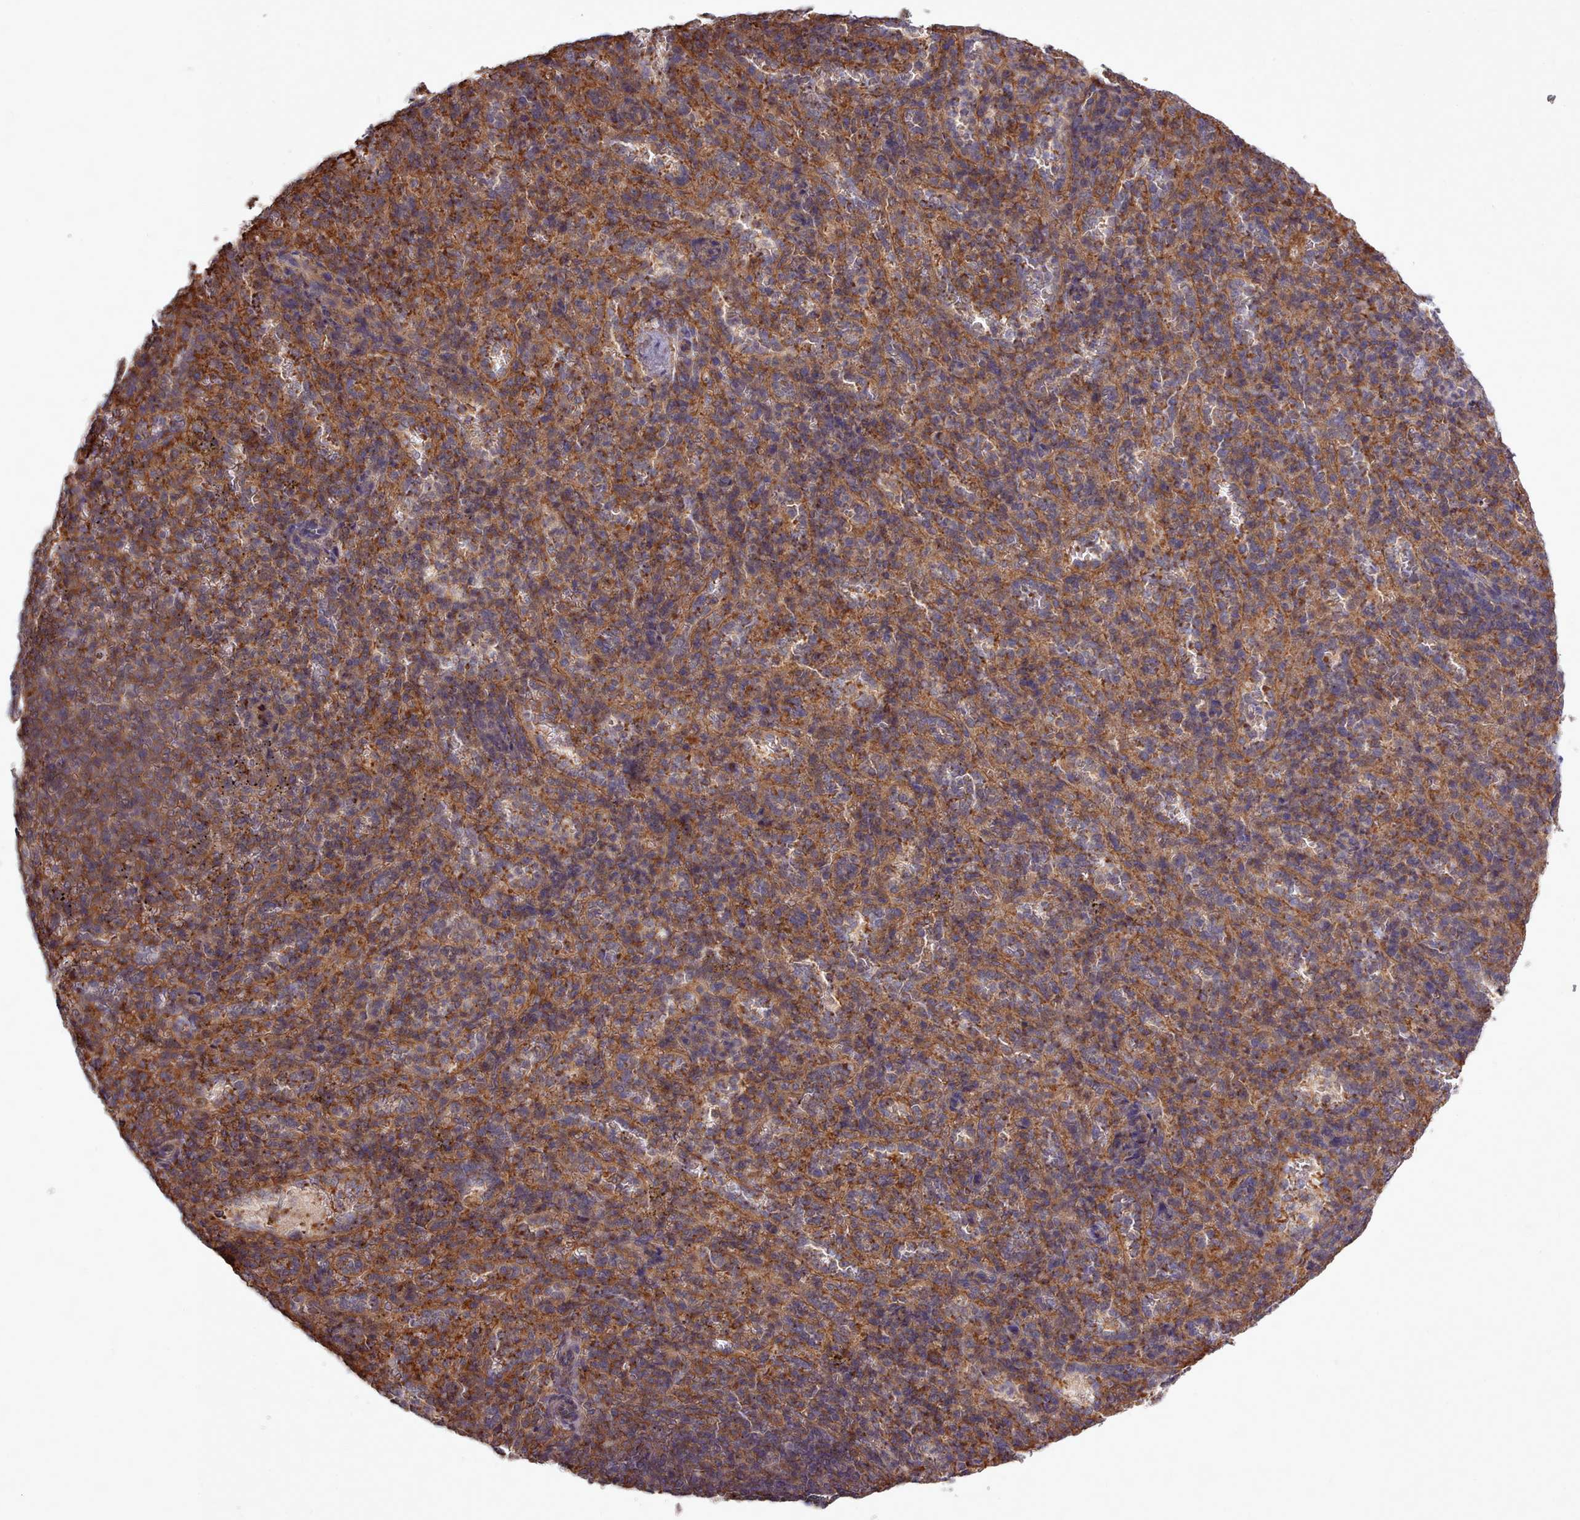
{"staining": {"intensity": "moderate", "quantity": "<25%", "location": "cytoplasmic/membranous"}, "tissue": "spleen", "cell_type": "Cells in red pulp", "image_type": "normal", "snomed": [{"axis": "morphology", "description": "Normal tissue, NOS"}, {"axis": "topography", "description": "Spleen"}], "caption": "Protein analysis of normal spleen exhibits moderate cytoplasmic/membranous expression in approximately <25% of cells in red pulp. (DAB (3,3'-diaminobenzidine) IHC, brown staining for protein, blue staining for nuclei).", "gene": "STUB1", "patient": {"sex": "female", "age": 21}}